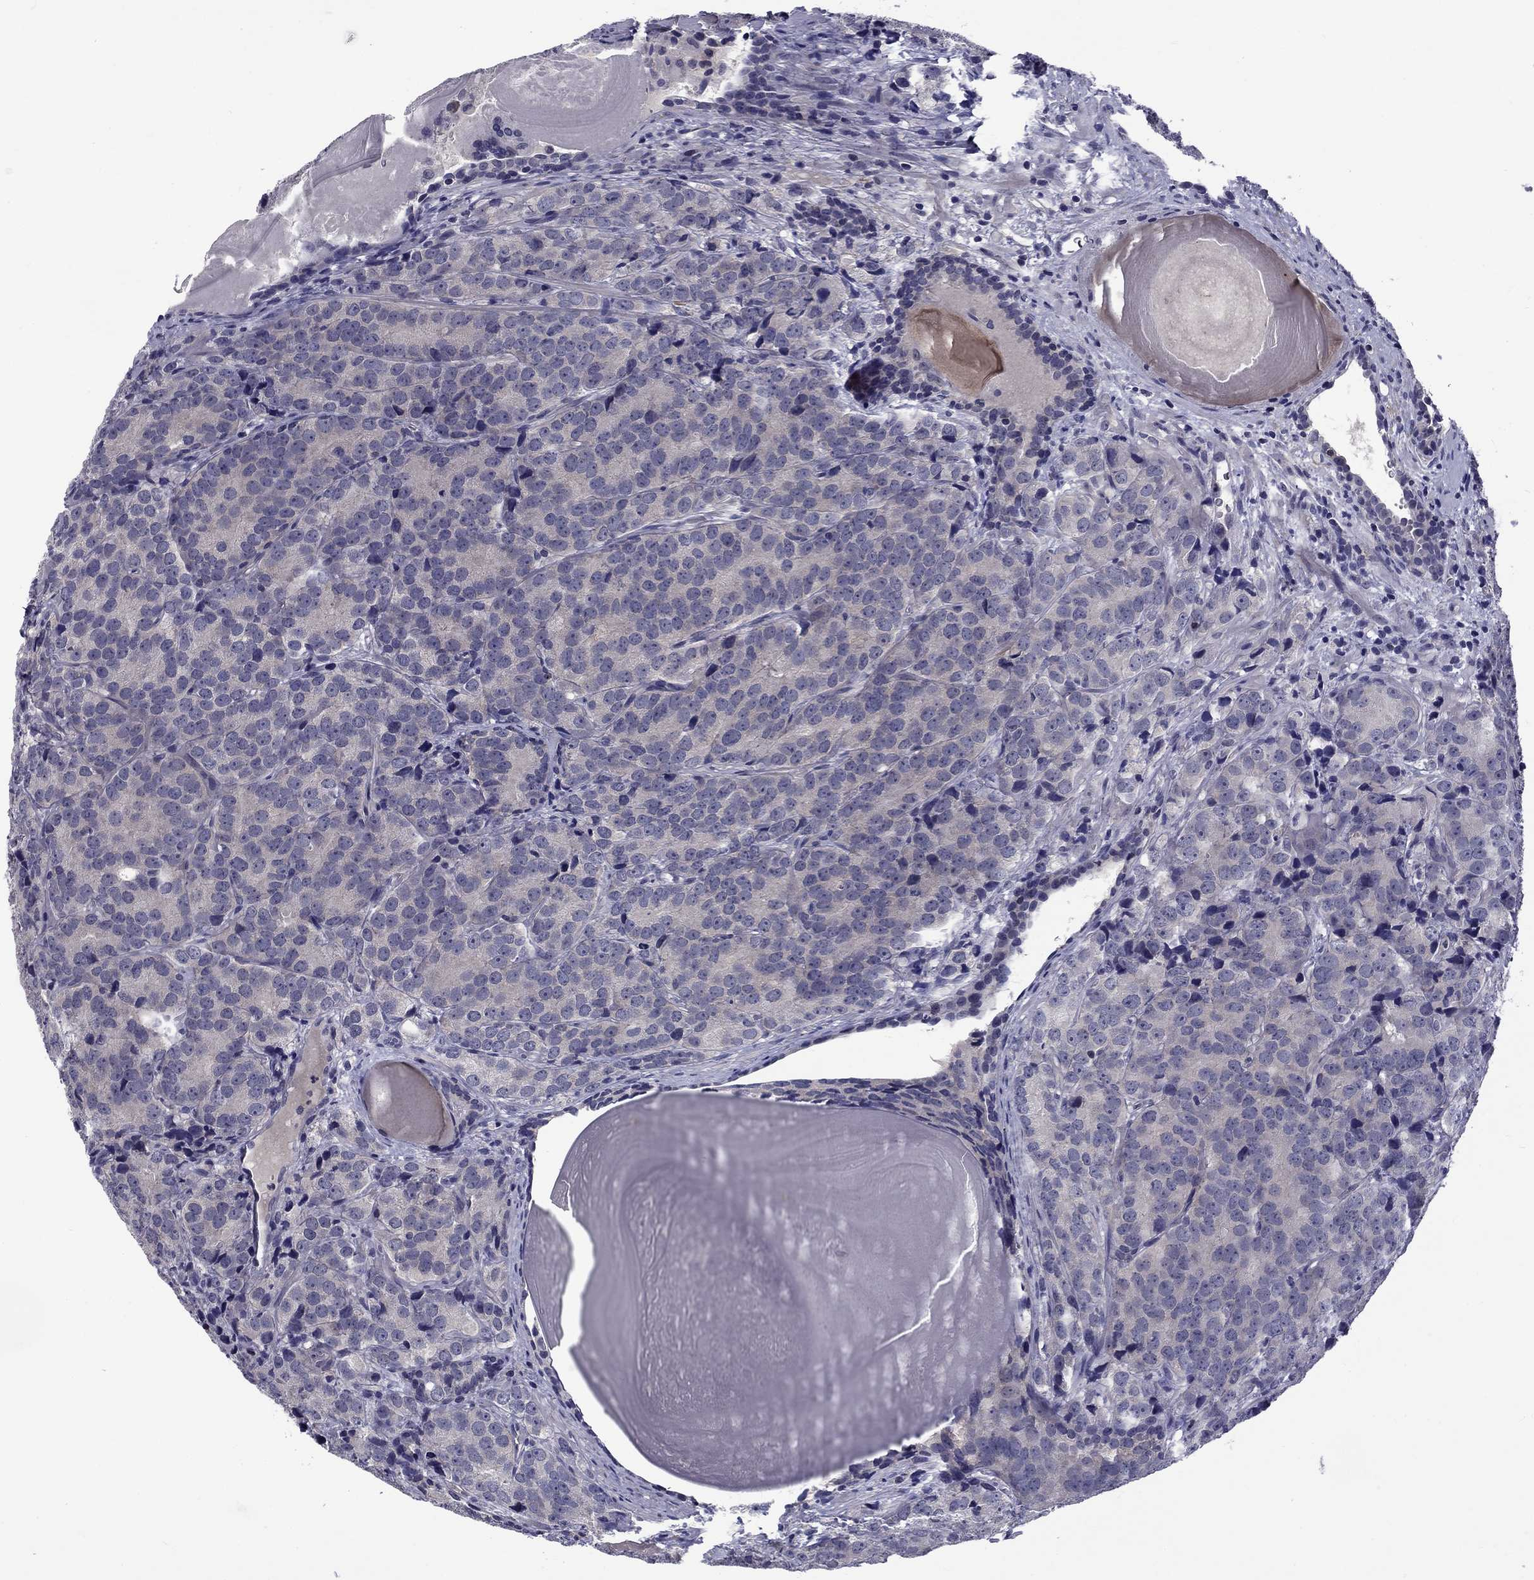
{"staining": {"intensity": "negative", "quantity": "none", "location": "none"}, "tissue": "prostate cancer", "cell_type": "Tumor cells", "image_type": "cancer", "snomed": [{"axis": "morphology", "description": "Adenocarcinoma, NOS"}, {"axis": "topography", "description": "Prostate"}], "caption": "Tumor cells show no significant protein positivity in adenocarcinoma (prostate). The staining is performed using DAB (3,3'-diaminobenzidine) brown chromogen with nuclei counter-stained in using hematoxylin.", "gene": "SNTA1", "patient": {"sex": "male", "age": 71}}